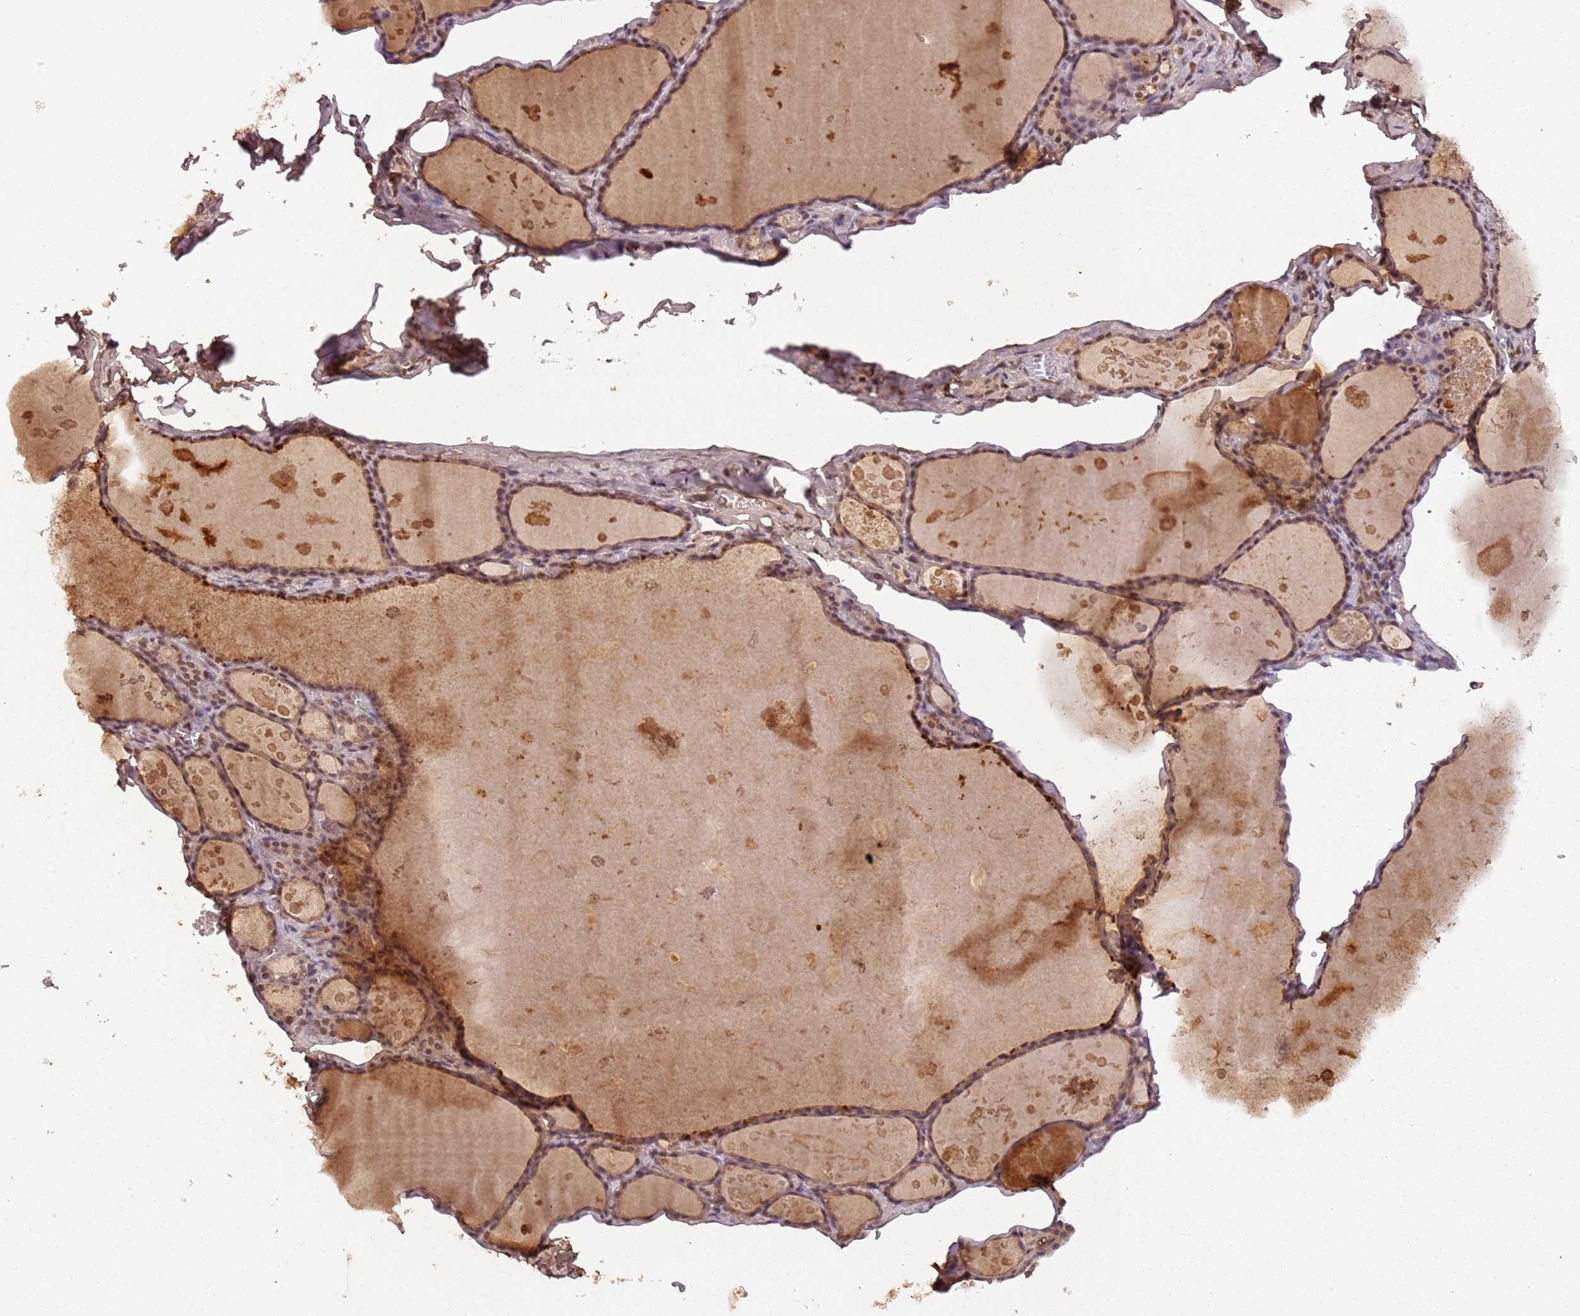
{"staining": {"intensity": "moderate", "quantity": ">75%", "location": "cytoplasmic/membranous,nuclear"}, "tissue": "thyroid gland", "cell_type": "Glandular cells", "image_type": "normal", "snomed": [{"axis": "morphology", "description": "Normal tissue, NOS"}, {"axis": "topography", "description": "Thyroid gland"}], "caption": "An immunohistochemistry (IHC) image of benign tissue is shown. Protein staining in brown labels moderate cytoplasmic/membranous,nuclear positivity in thyroid gland within glandular cells.", "gene": "COL1A2", "patient": {"sex": "male", "age": 56}}